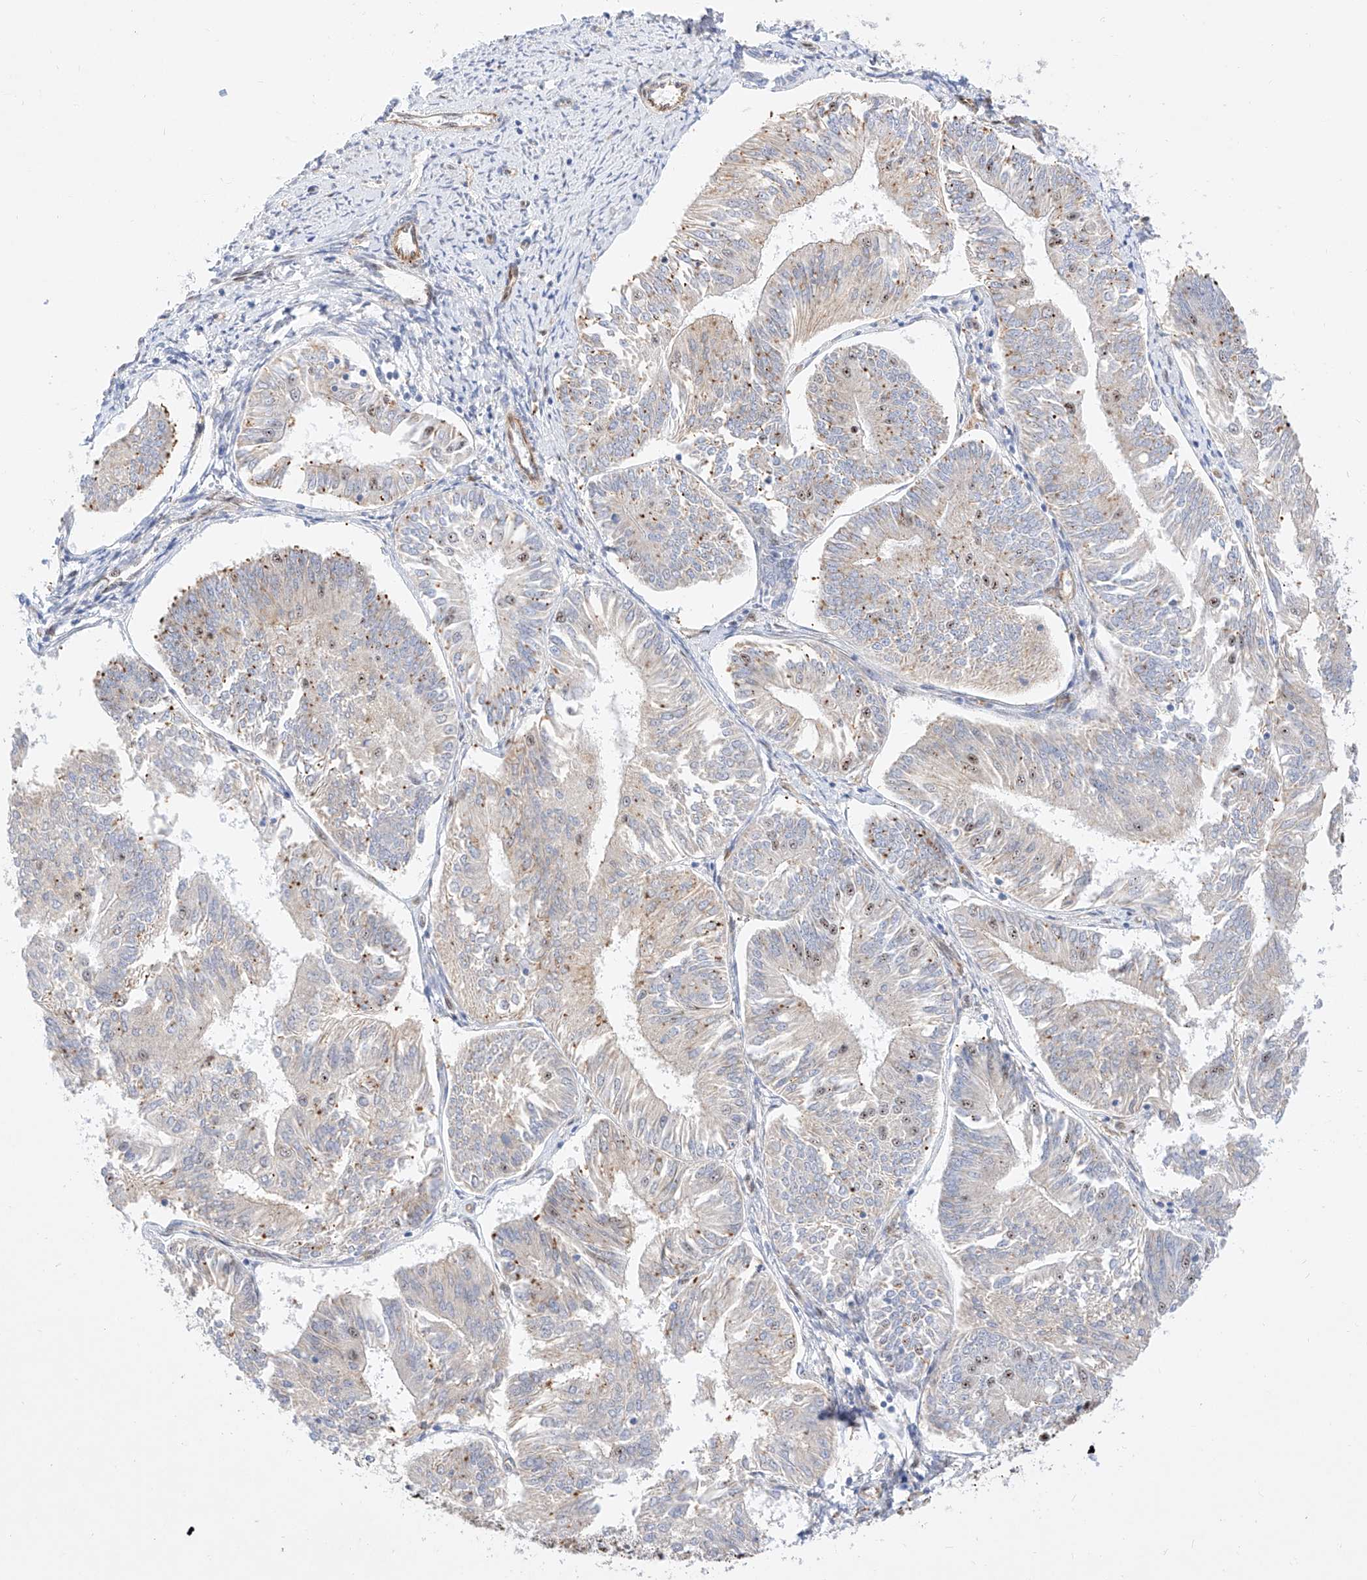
{"staining": {"intensity": "moderate", "quantity": "<25%", "location": "nuclear"}, "tissue": "endometrial cancer", "cell_type": "Tumor cells", "image_type": "cancer", "snomed": [{"axis": "morphology", "description": "Adenocarcinoma, NOS"}, {"axis": "topography", "description": "Endometrium"}], "caption": "A high-resolution micrograph shows immunohistochemistry (IHC) staining of endometrial cancer, which displays moderate nuclear expression in approximately <25% of tumor cells.", "gene": "ATXN7L2", "patient": {"sex": "female", "age": 58}}